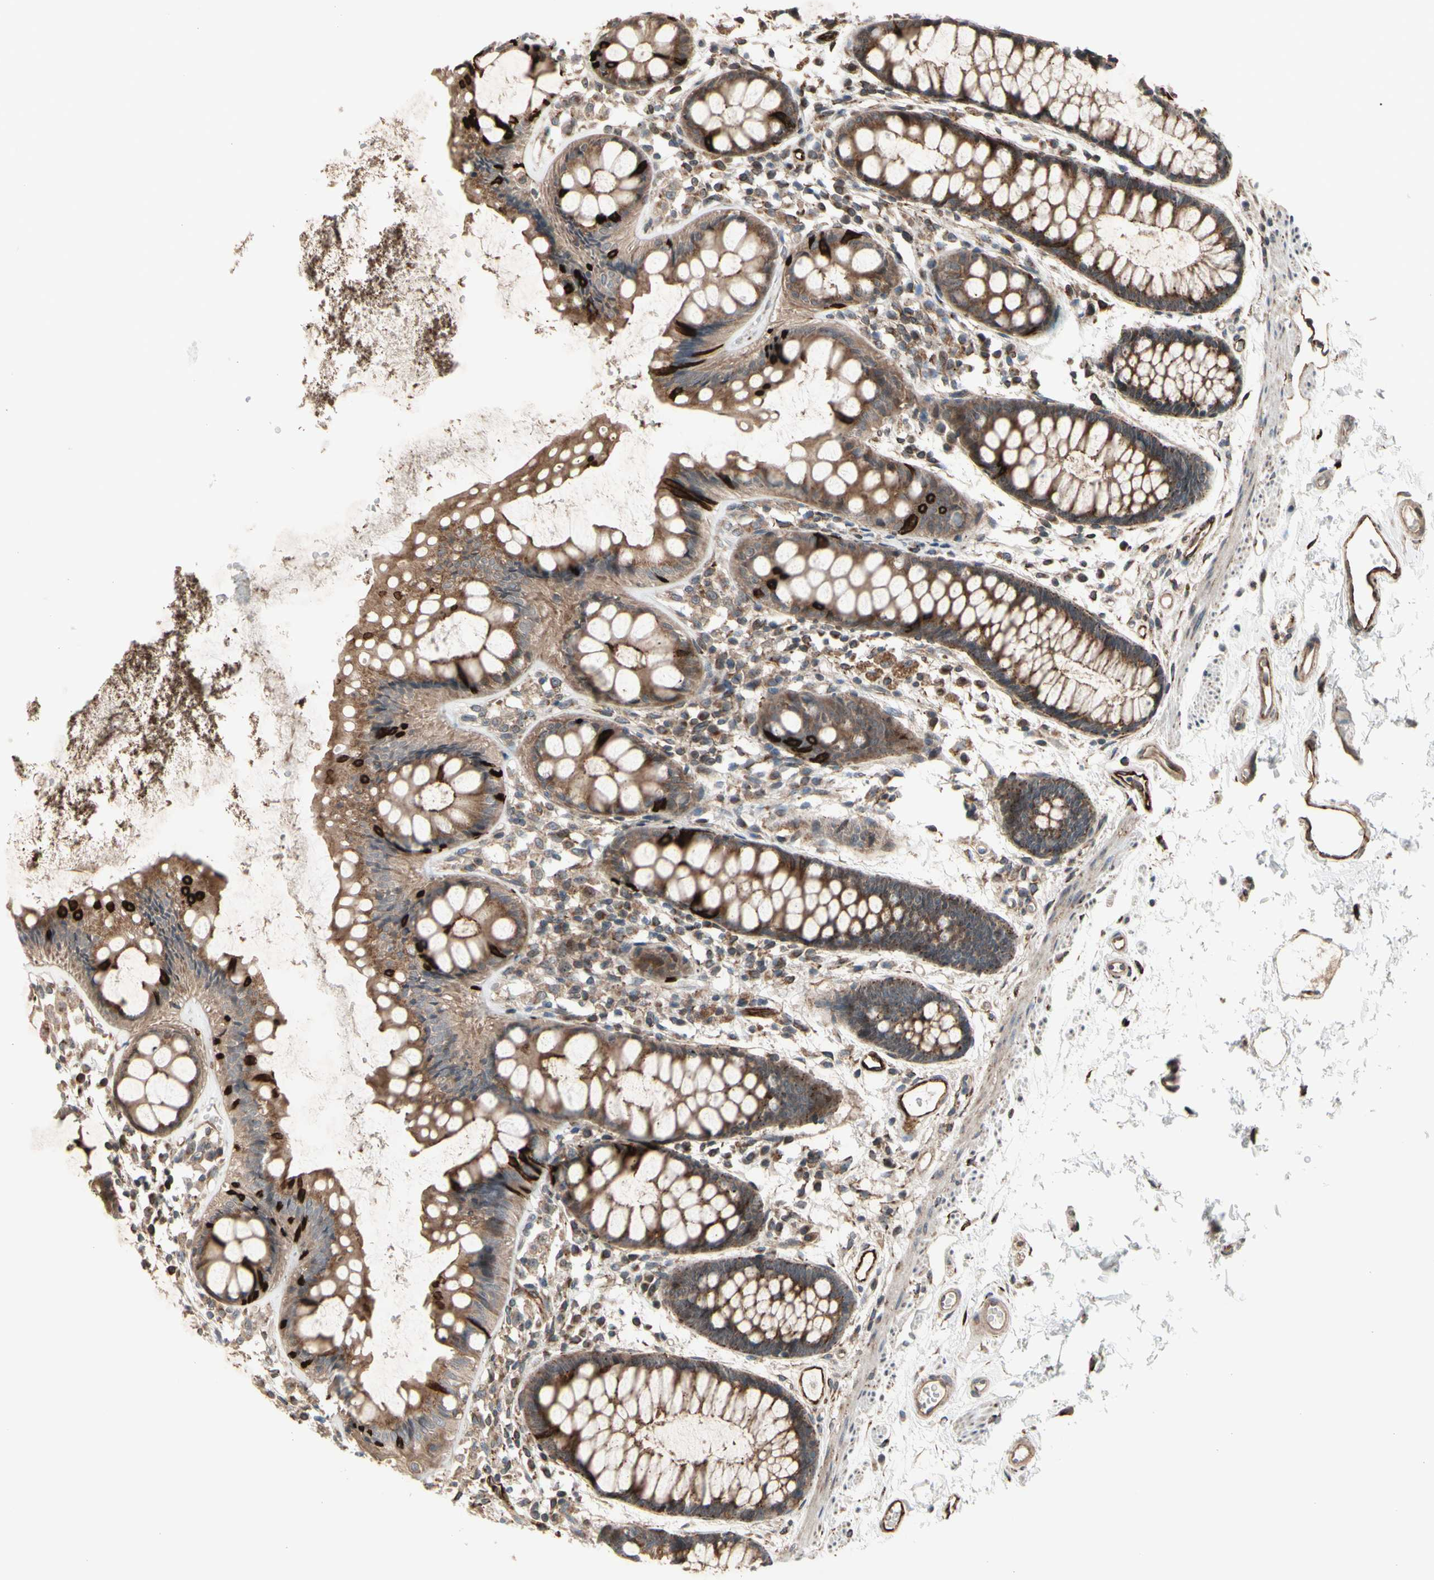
{"staining": {"intensity": "strong", "quantity": ">75%", "location": "cytoplasmic/membranous"}, "tissue": "rectum", "cell_type": "Glandular cells", "image_type": "normal", "snomed": [{"axis": "morphology", "description": "Normal tissue, NOS"}, {"axis": "topography", "description": "Rectum"}], "caption": "Glandular cells show strong cytoplasmic/membranous expression in approximately >75% of cells in benign rectum. (IHC, brightfield microscopy, high magnification).", "gene": "SLC39A9", "patient": {"sex": "female", "age": 66}}